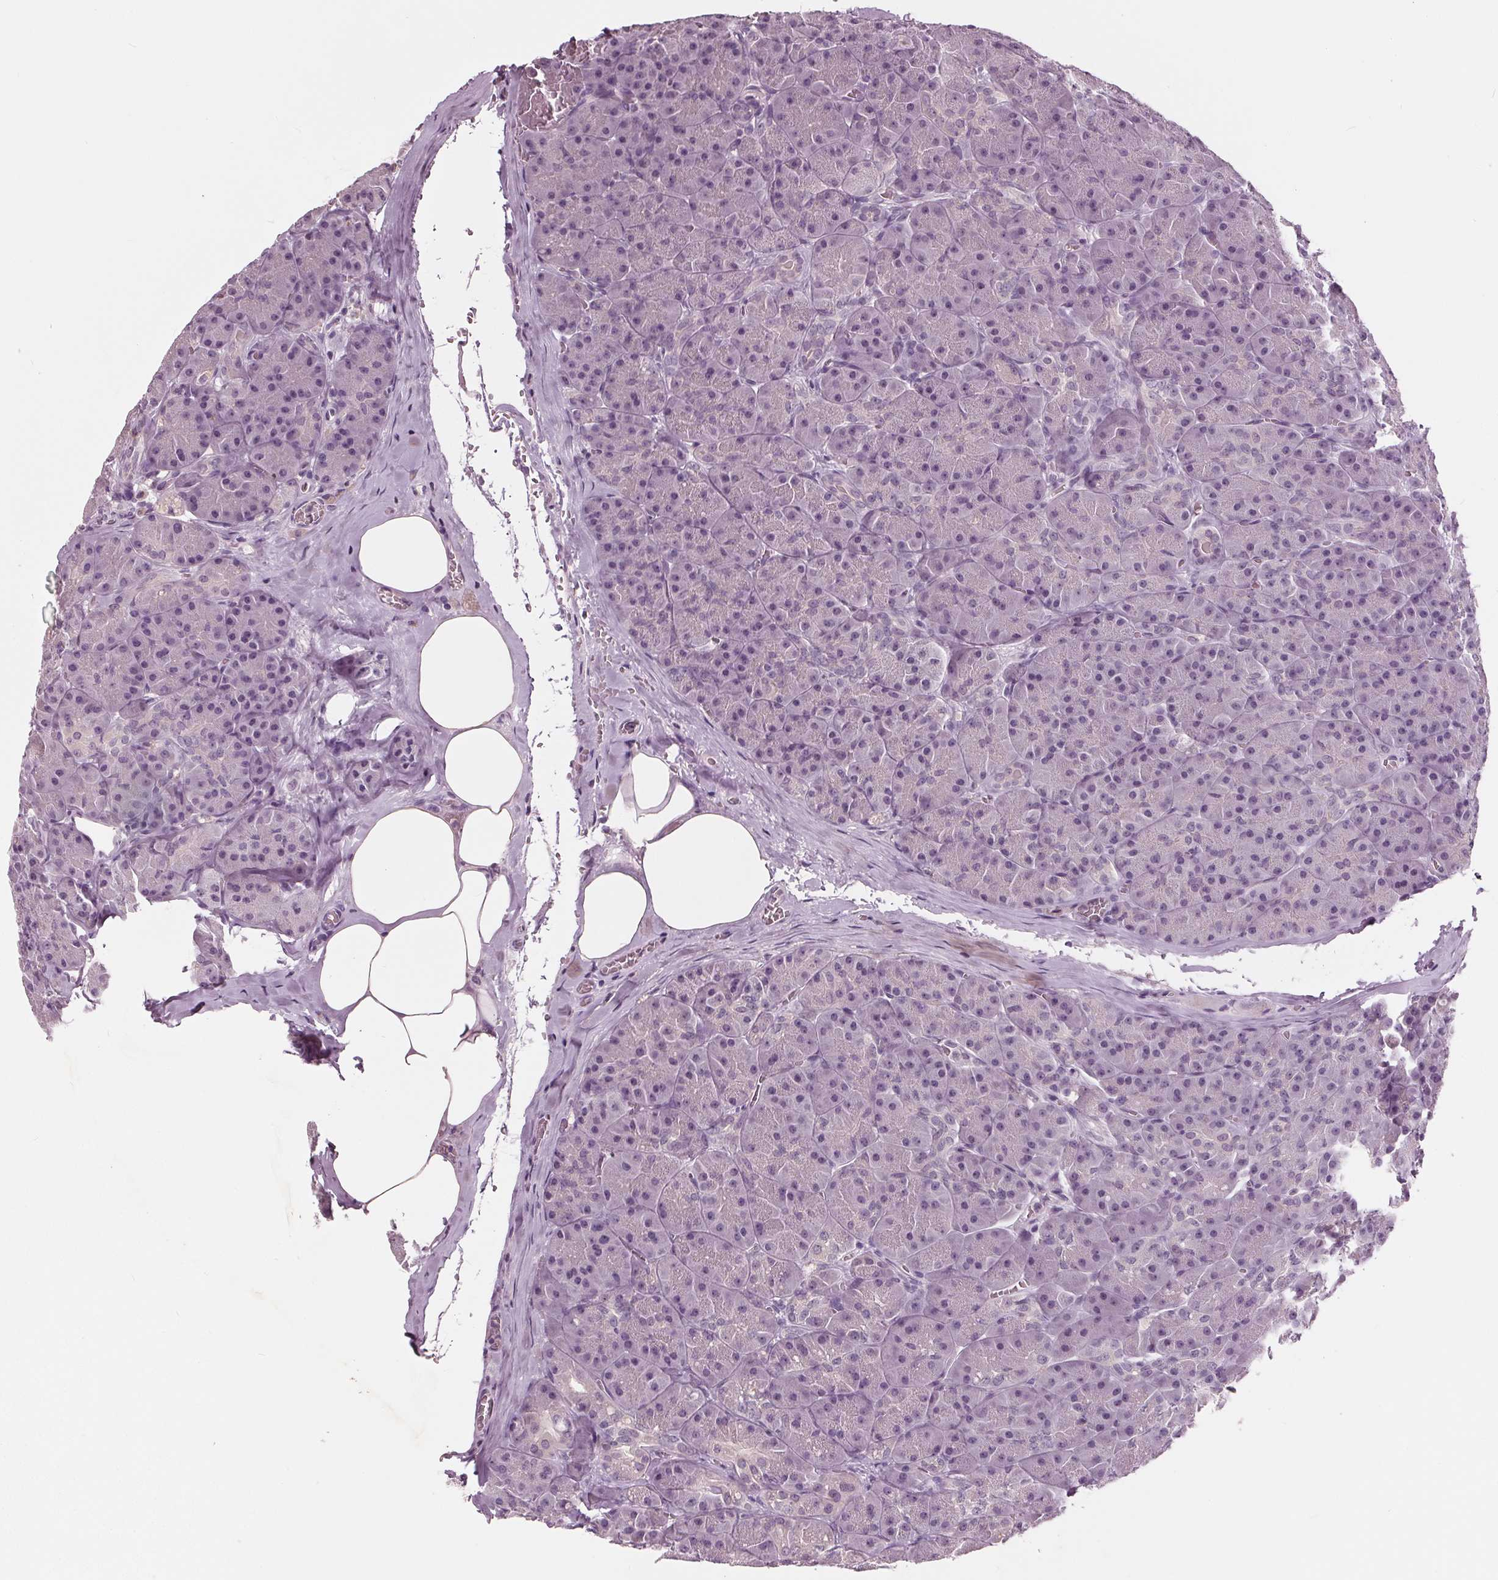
{"staining": {"intensity": "negative", "quantity": "none", "location": "none"}, "tissue": "pancreas", "cell_type": "Exocrine glandular cells", "image_type": "normal", "snomed": [{"axis": "morphology", "description": "Normal tissue, NOS"}, {"axis": "topography", "description": "Pancreas"}], "caption": "This is a image of immunohistochemistry (IHC) staining of normal pancreas, which shows no expression in exocrine glandular cells.", "gene": "TKFC", "patient": {"sex": "male", "age": 57}}